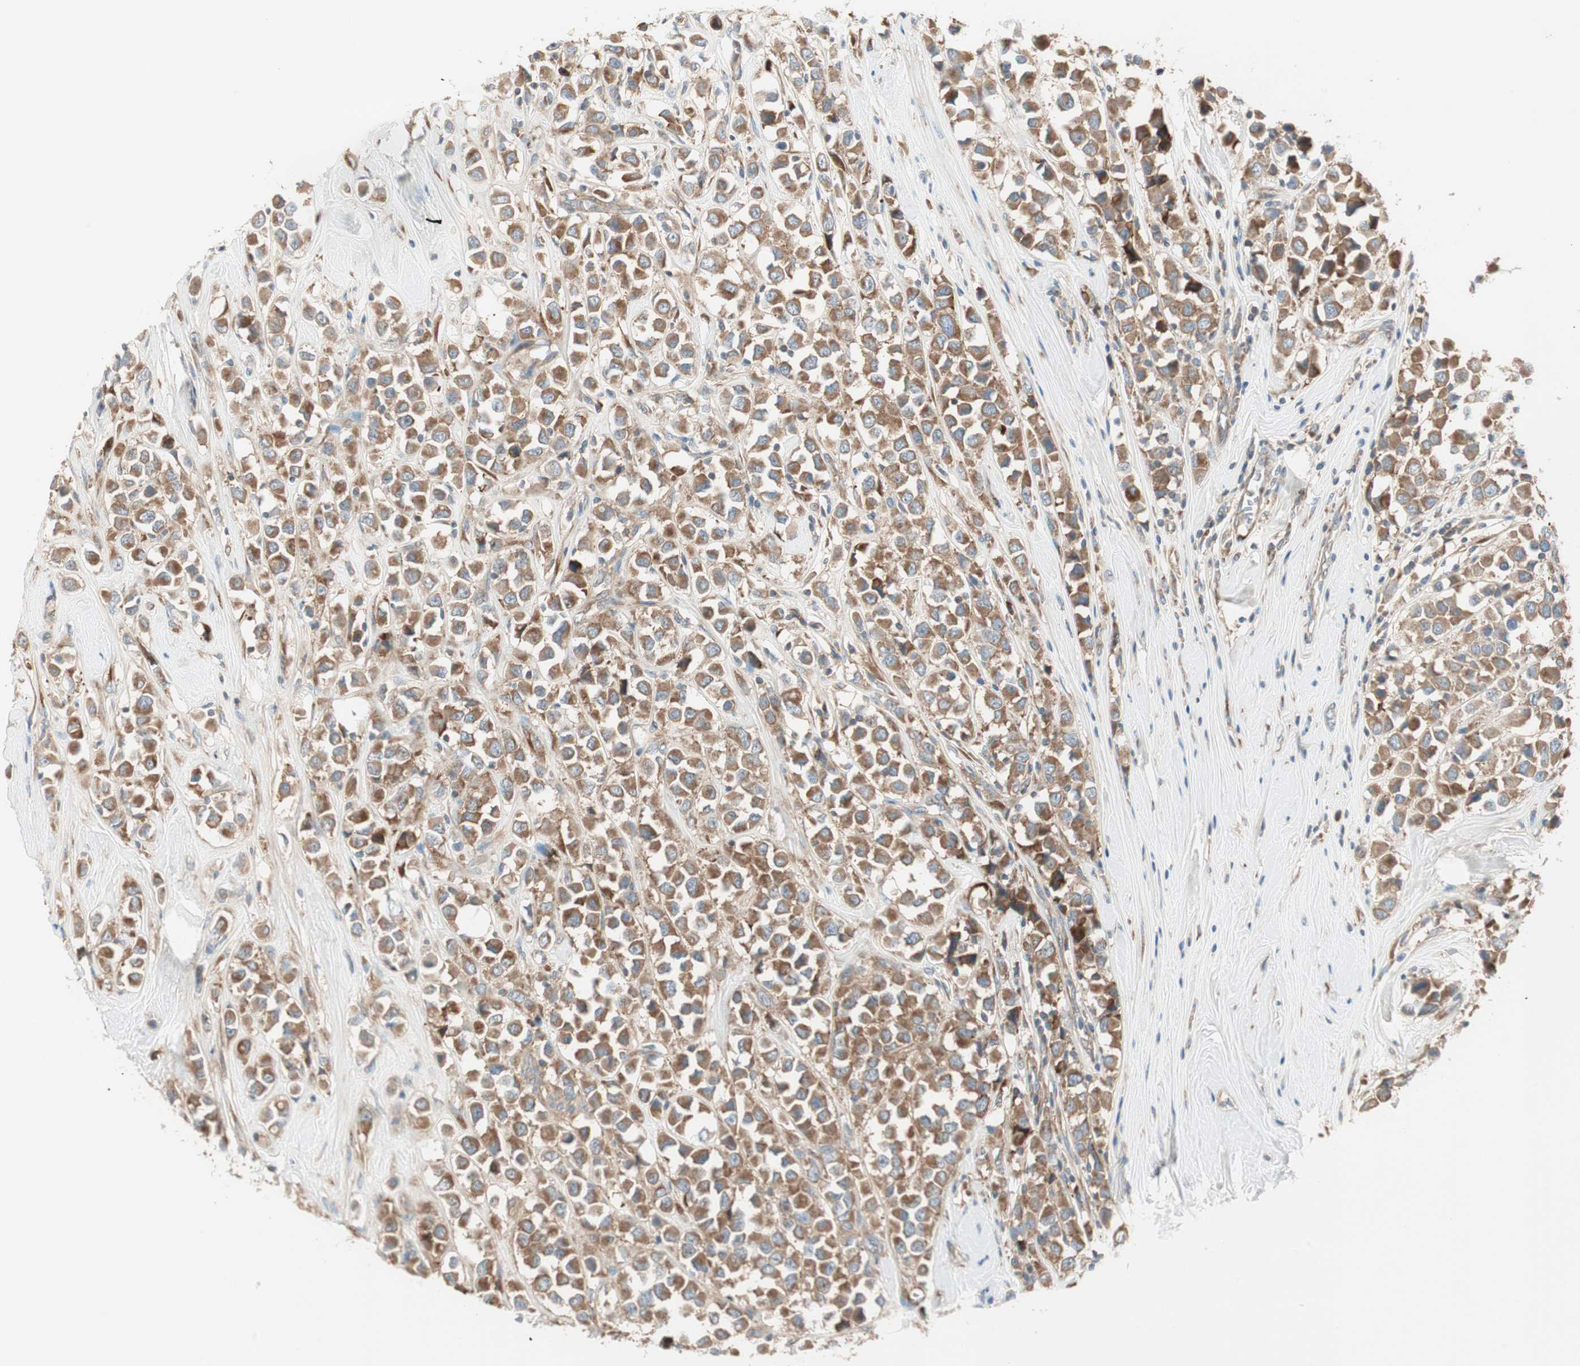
{"staining": {"intensity": "moderate", "quantity": ">75%", "location": "cytoplasmic/membranous"}, "tissue": "breast cancer", "cell_type": "Tumor cells", "image_type": "cancer", "snomed": [{"axis": "morphology", "description": "Duct carcinoma"}, {"axis": "topography", "description": "Breast"}], "caption": "Breast cancer (intraductal carcinoma) stained with a brown dye reveals moderate cytoplasmic/membranous positive positivity in approximately >75% of tumor cells.", "gene": "RPL23", "patient": {"sex": "female", "age": 61}}